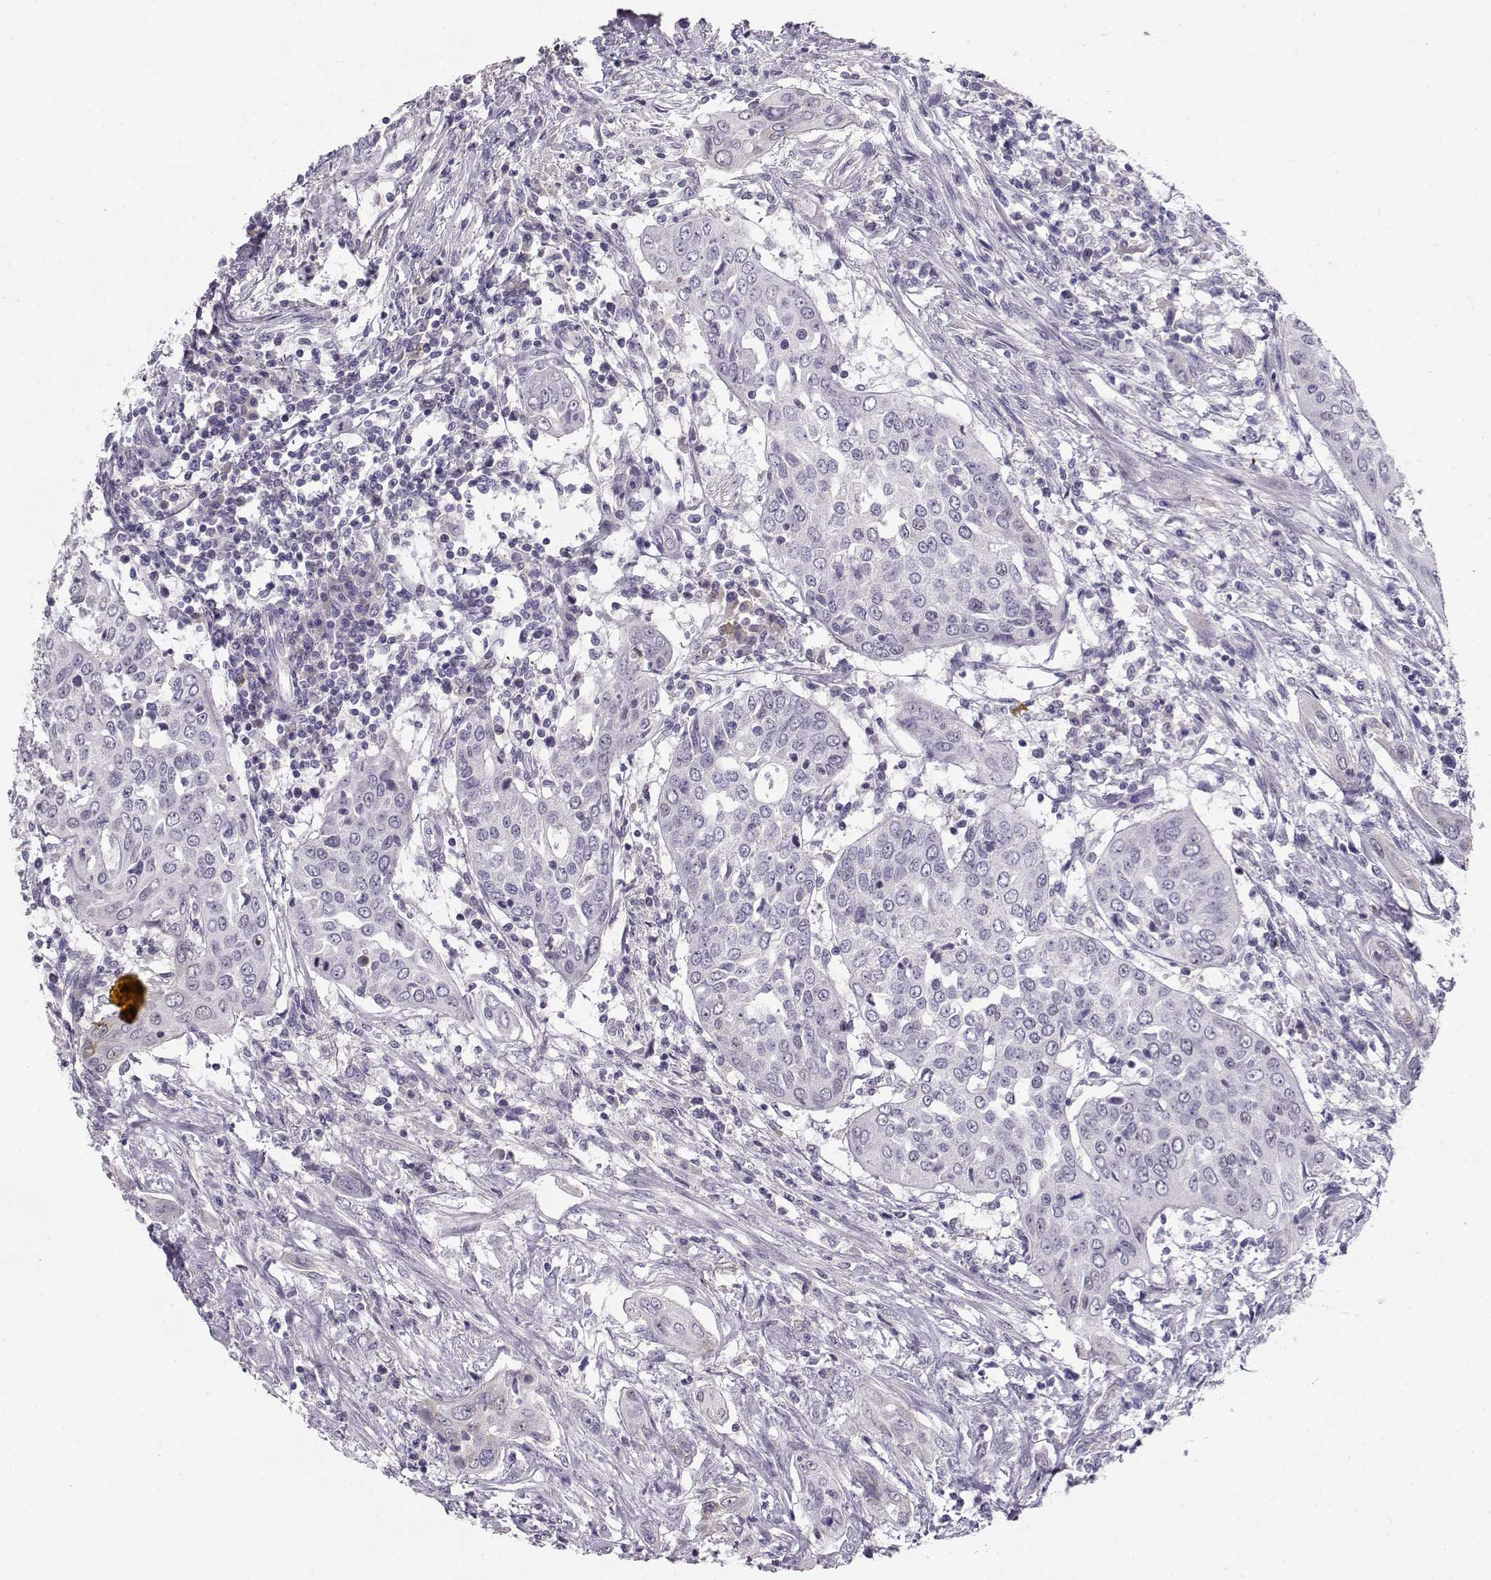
{"staining": {"intensity": "negative", "quantity": "none", "location": "none"}, "tissue": "urothelial cancer", "cell_type": "Tumor cells", "image_type": "cancer", "snomed": [{"axis": "morphology", "description": "Urothelial carcinoma, High grade"}, {"axis": "topography", "description": "Urinary bladder"}], "caption": "The immunohistochemistry micrograph has no significant staining in tumor cells of high-grade urothelial carcinoma tissue.", "gene": "OPN5", "patient": {"sex": "male", "age": 82}}